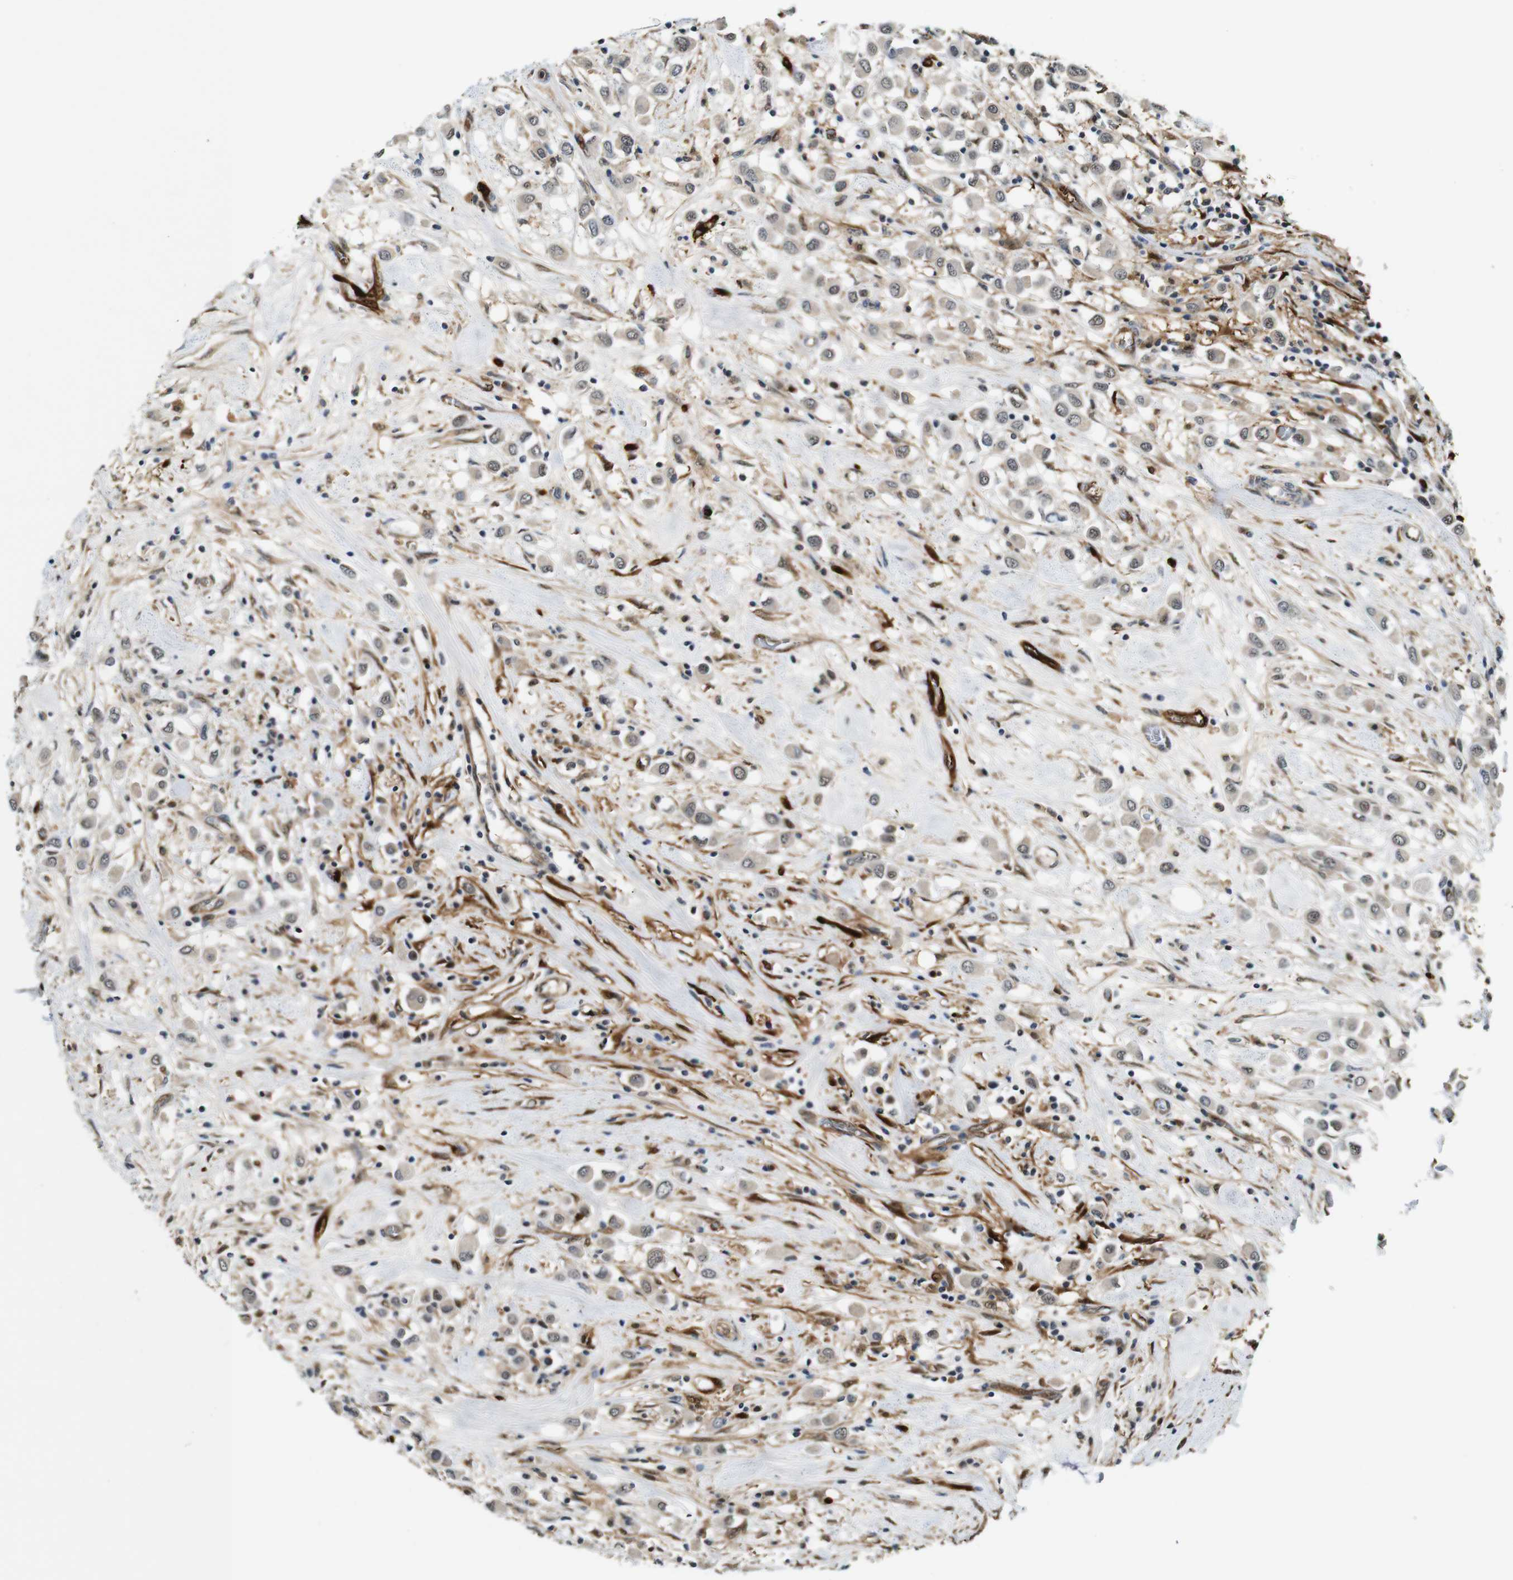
{"staining": {"intensity": "weak", "quantity": ">75%", "location": "cytoplasmic/membranous,nuclear"}, "tissue": "breast cancer", "cell_type": "Tumor cells", "image_type": "cancer", "snomed": [{"axis": "morphology", "description": "Duct carcinoma"}, {"axis": "topography", "description": "Breast"}], "caption": "Immunohistochemical staining of infiltrating ductal carcinoma (breast) shows low levels of weak cytoplasmic/membranous and nuclear protein staining in about >75% of tumor cells. Using DAB (brown) and hematoxylin (blue) stains, captured at high magnification using brightfield microscopy.", "gene": "LXN", "patient": {"sex": "female", "age": 61}}